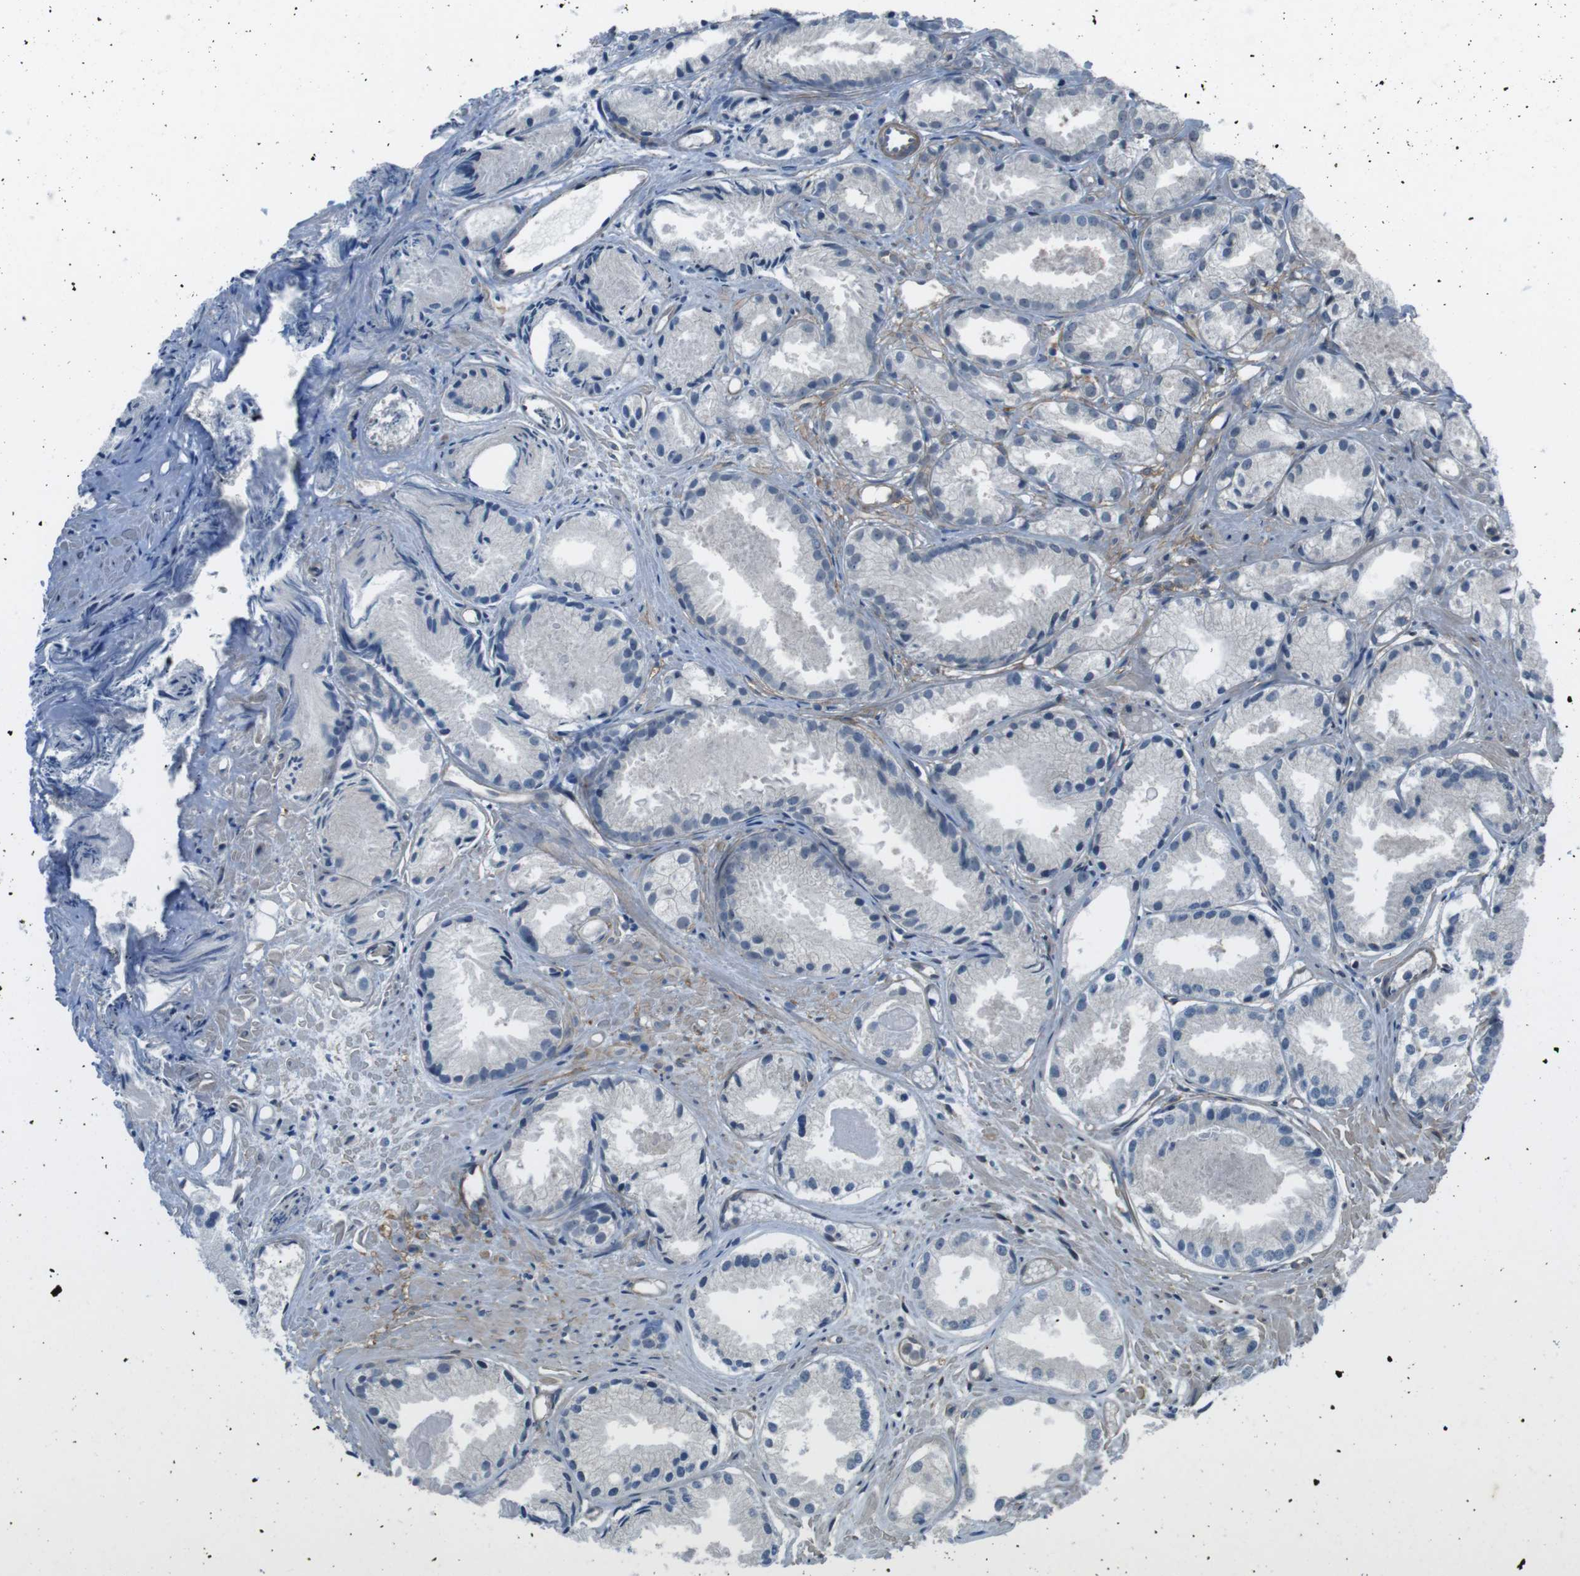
{"staining": {"intensity": "negative", "quantity": "none", "location": "none"}, "tissue": "prostate cancer", "cell_type": "Tumor cells", "image_type": "cancer", "snomed": [{"axis": "morphology", "description": "Adenocarcinoma, Low grade"}, {"axis": "topography", "description": "Prostate"}], "caption": "IHC micrograph of prostate cancer stained for a protein (brown), which demonstrates no expression in tumor cells.", "gene": "ANK2", "patient": {"sex": "male", "age": 72}}